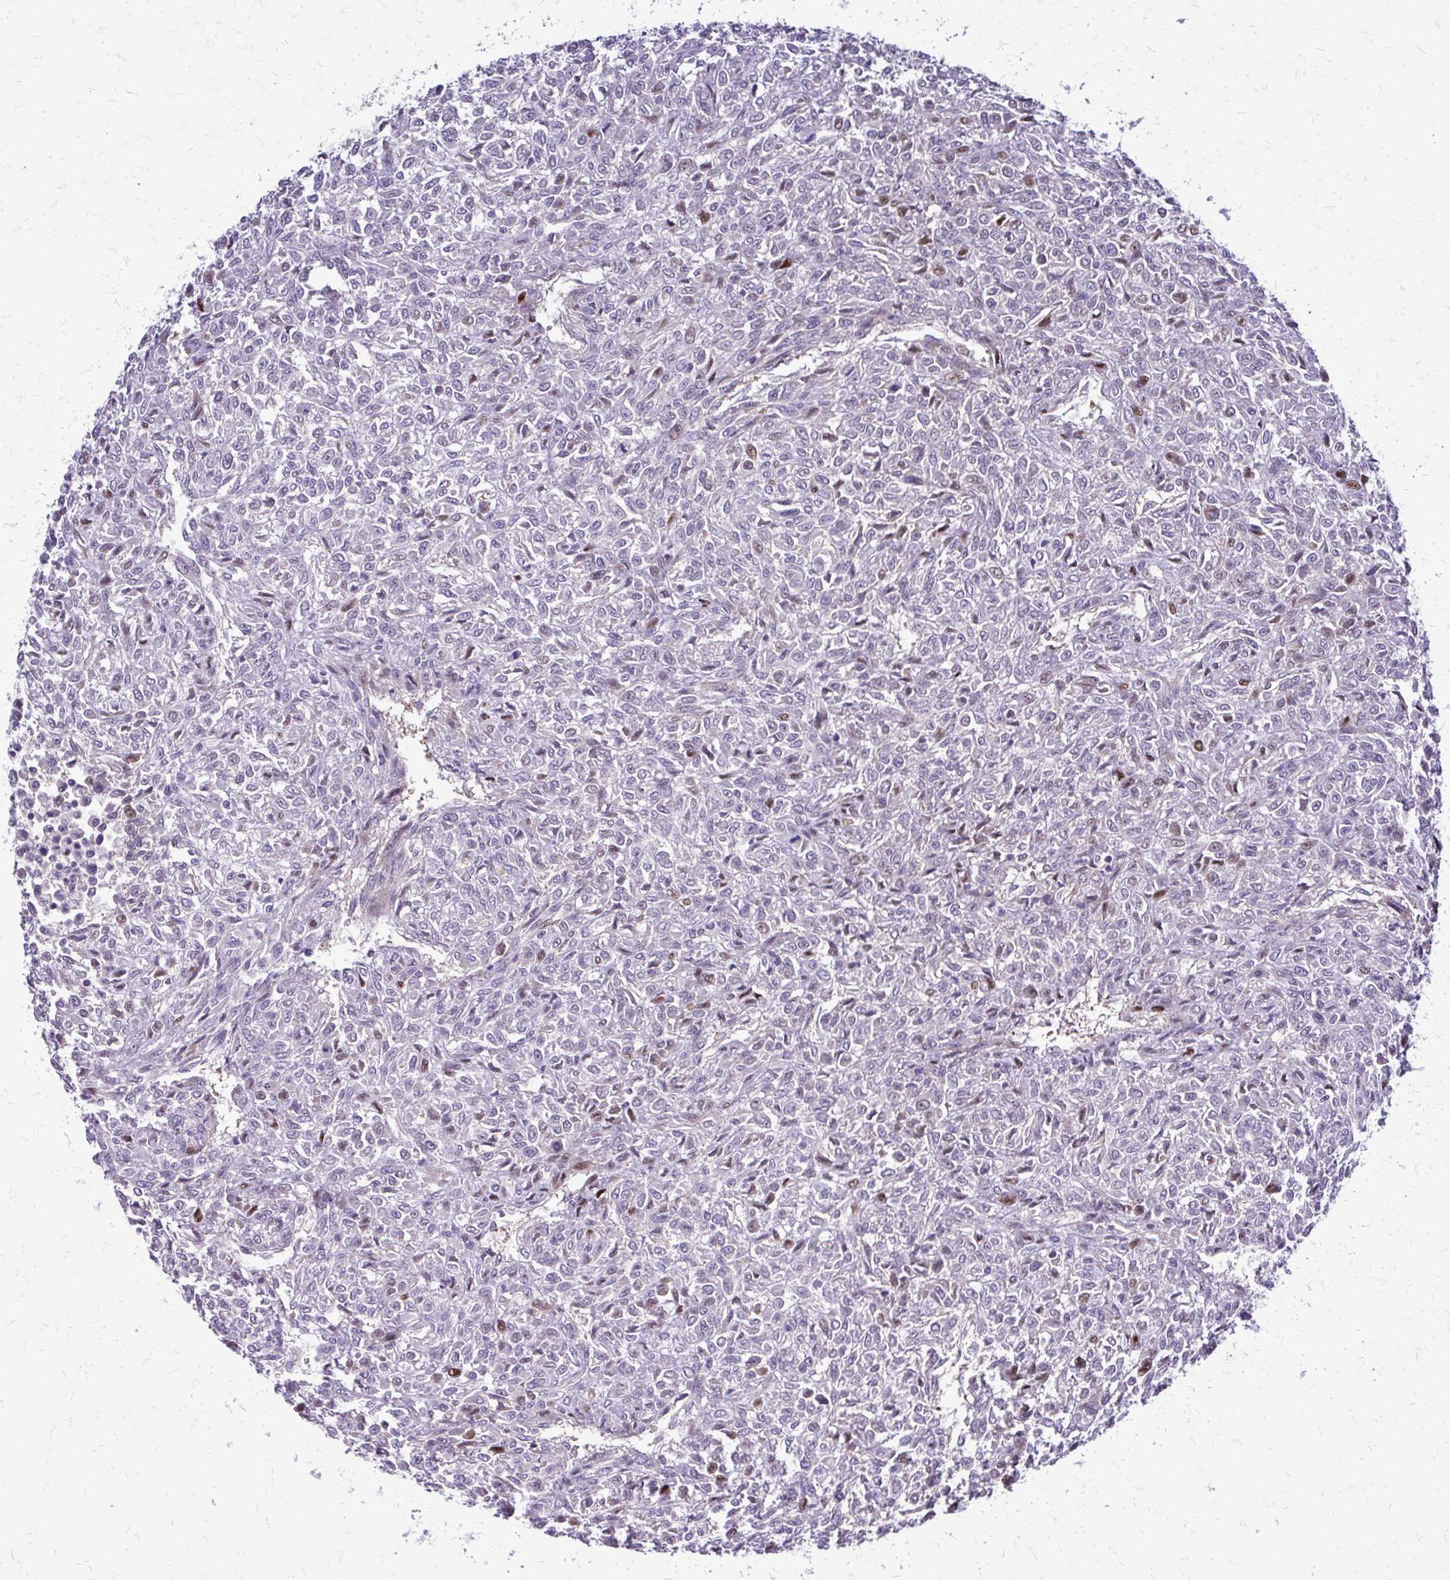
{"staining": {"intensity": "weak", "quantity": "25%-75%", "location": "nuclear"}, "tissue": "renal cancer", "cell_type": "Tumor cells", "image_type": "cancer", "snomed": [{"axis": "morphology", "description": "Adenocarcinoma, NOS"}, {"axis": "topography", "description": "Kidney"}], "caption": "Weak nuclear protein expression is appreciated in about 25%-75% of tumor cells in renal cancer (adenocarcinoma).", "gene": "PPDPFL", "patient": {"sex": "male", "age": 58}}